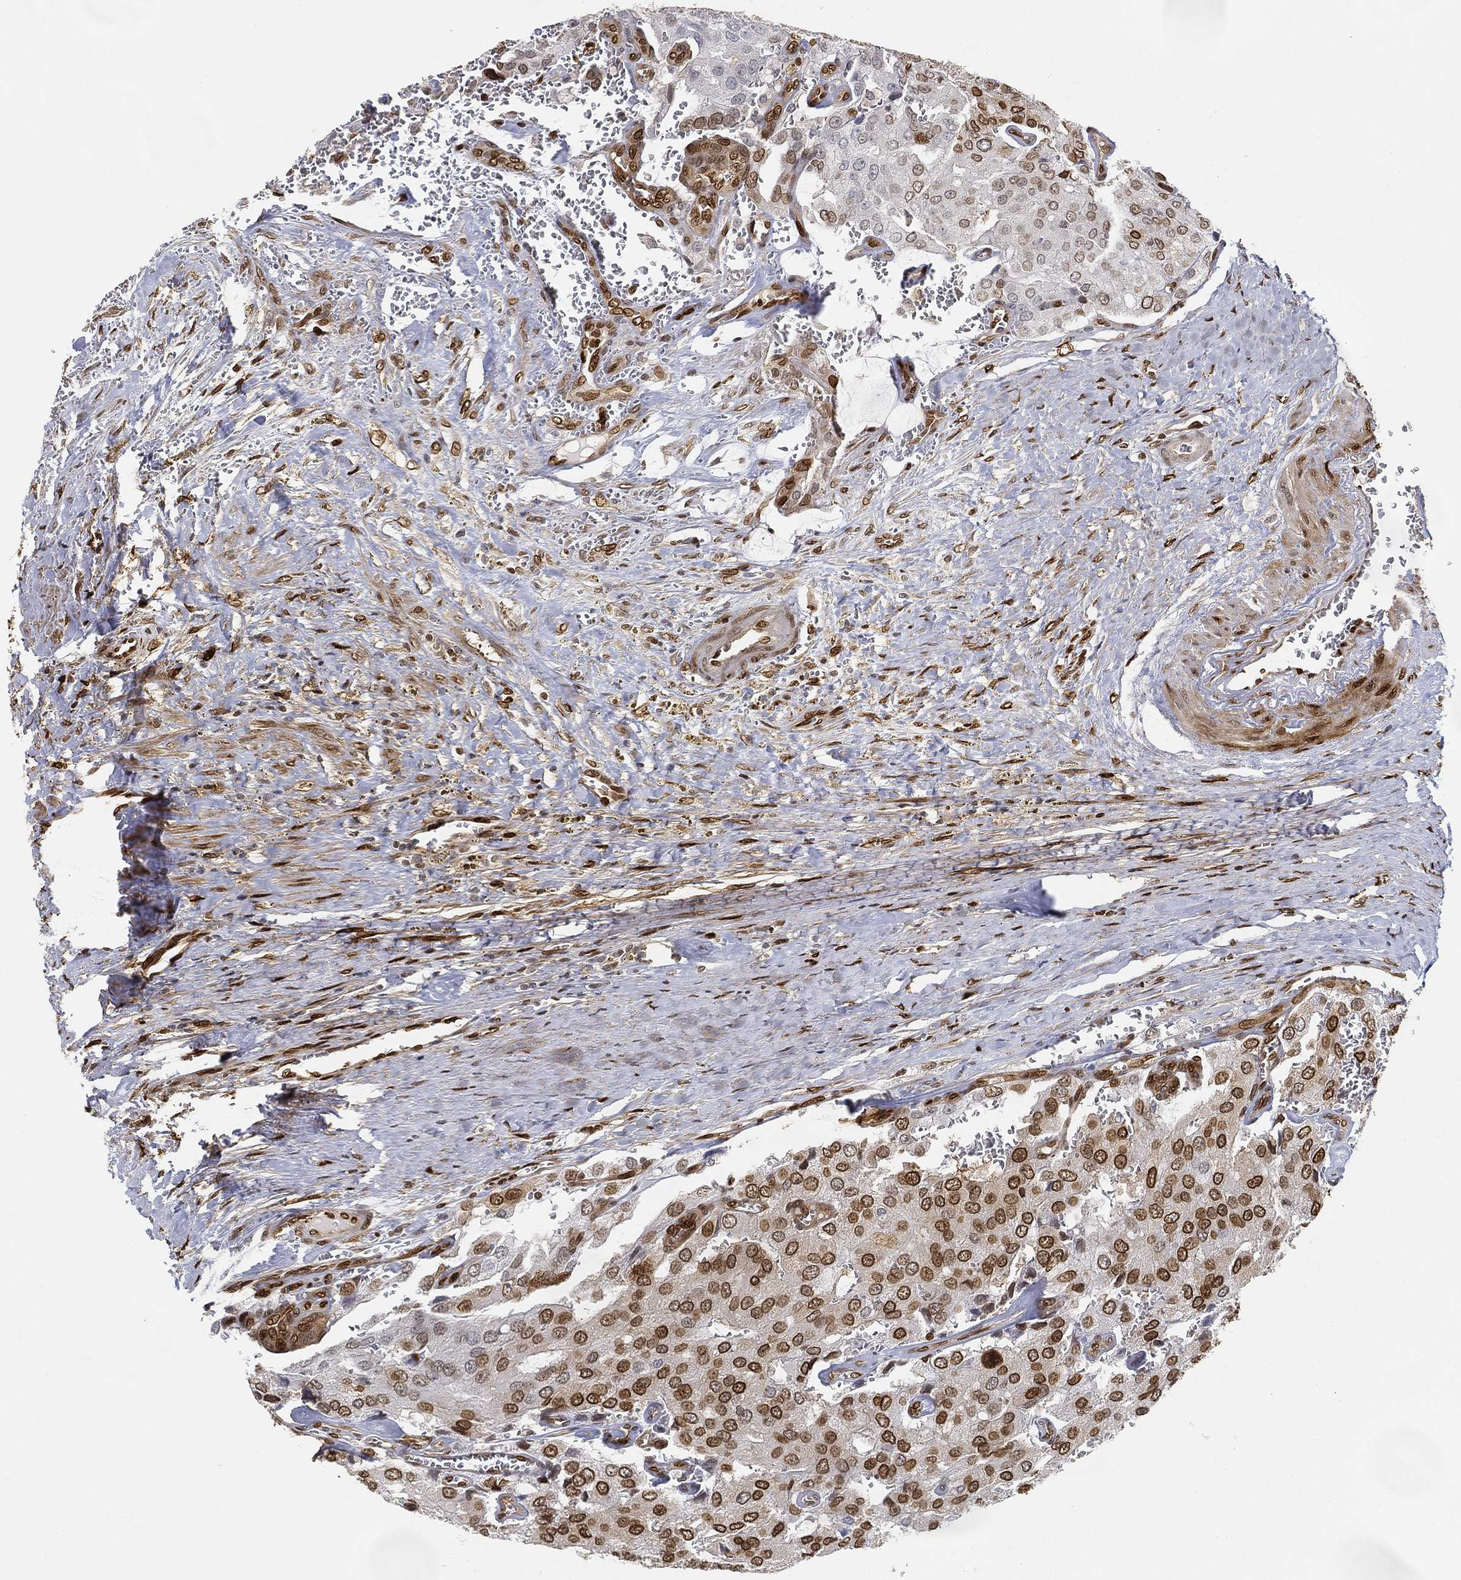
{"staining": {"intensity": "moderate", "quantity": ">75%", "location": "nuclear"}, "tissue": "prostate cancer", "cell_type": "Tumor cells", "image_type": "cancer", "snomed": [{"axis": "morphology", "description": "Adenocarcinoma, NOS"}, {"axis": "topography", "description": "Prostate and seminal vesicle, NOS"}, {"axis": "topography", "description": "Prostate"}], "caption": "This photomicrograph exhibits prostate cancer stained with immunohistochemistry to label a protein in brown. The nuclear of tumor cells show moderate positivity for the protein. Nuclei are counter-stained blue.", "gene": "LMNB1", "patient": {"sex": "male", "age": 67}}